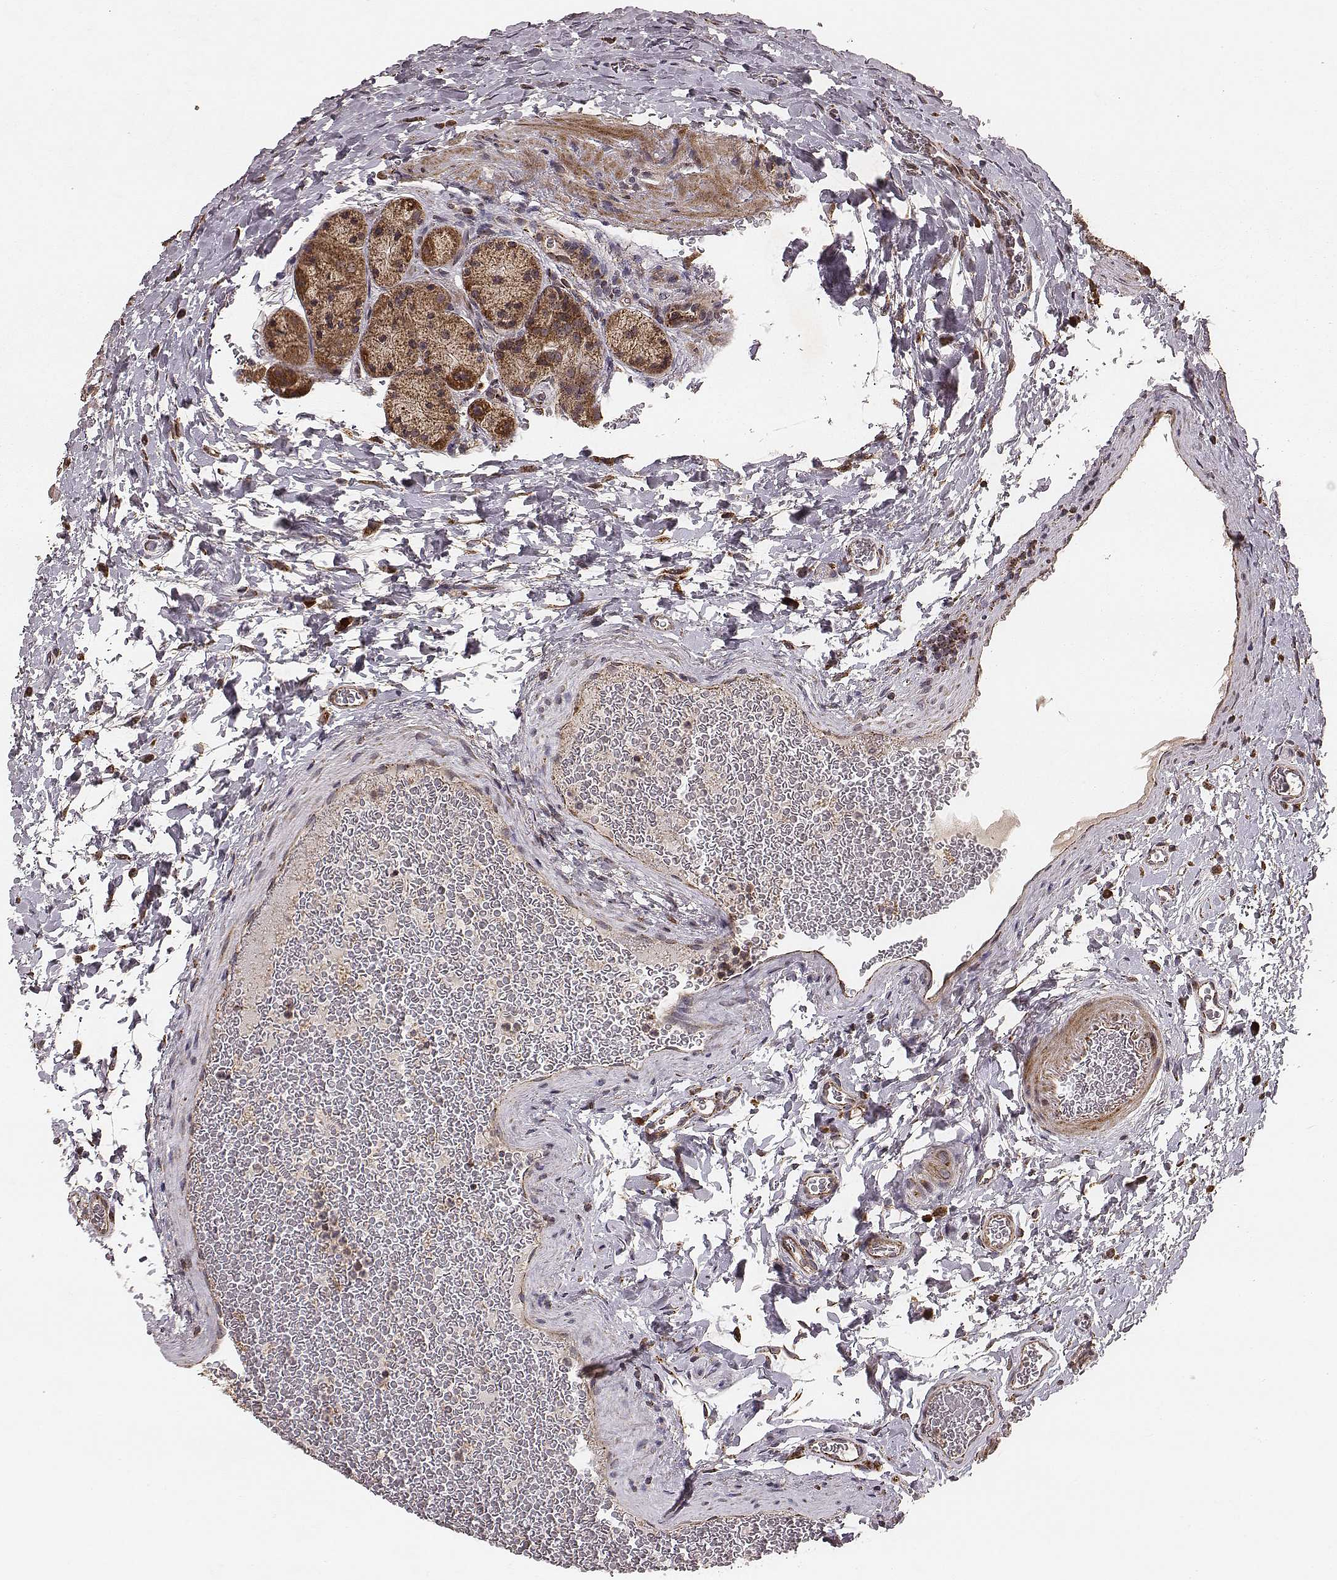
{"staining": {"intensity": "strong", "quantity": ">75%", "location": "cytoplasmic/membranous"}, "tissue": "stomach", "cell_type": "Glandular cells", "image_type": "normal", "snomed": [{"axis": "morphology", "description": "Normal tissue, NOS"}, {"axis": "morphology", "description": "Adenocarcinoma, NOS"}, {"axis": "morphology", "description": "Adenocarcinoma, High grade"}, {"axis": "topography", "description": "Stomach, upper"}, {"axis": "topography", "description": "Stomach"}], "caption": "Strong cytoplasmic/membranous staining for a protein is seen in about >75% of glandular cells of normal stomach using IHC.", "gene": "ZDHHC21", "patient": {"sex": "female", "age": 65}}